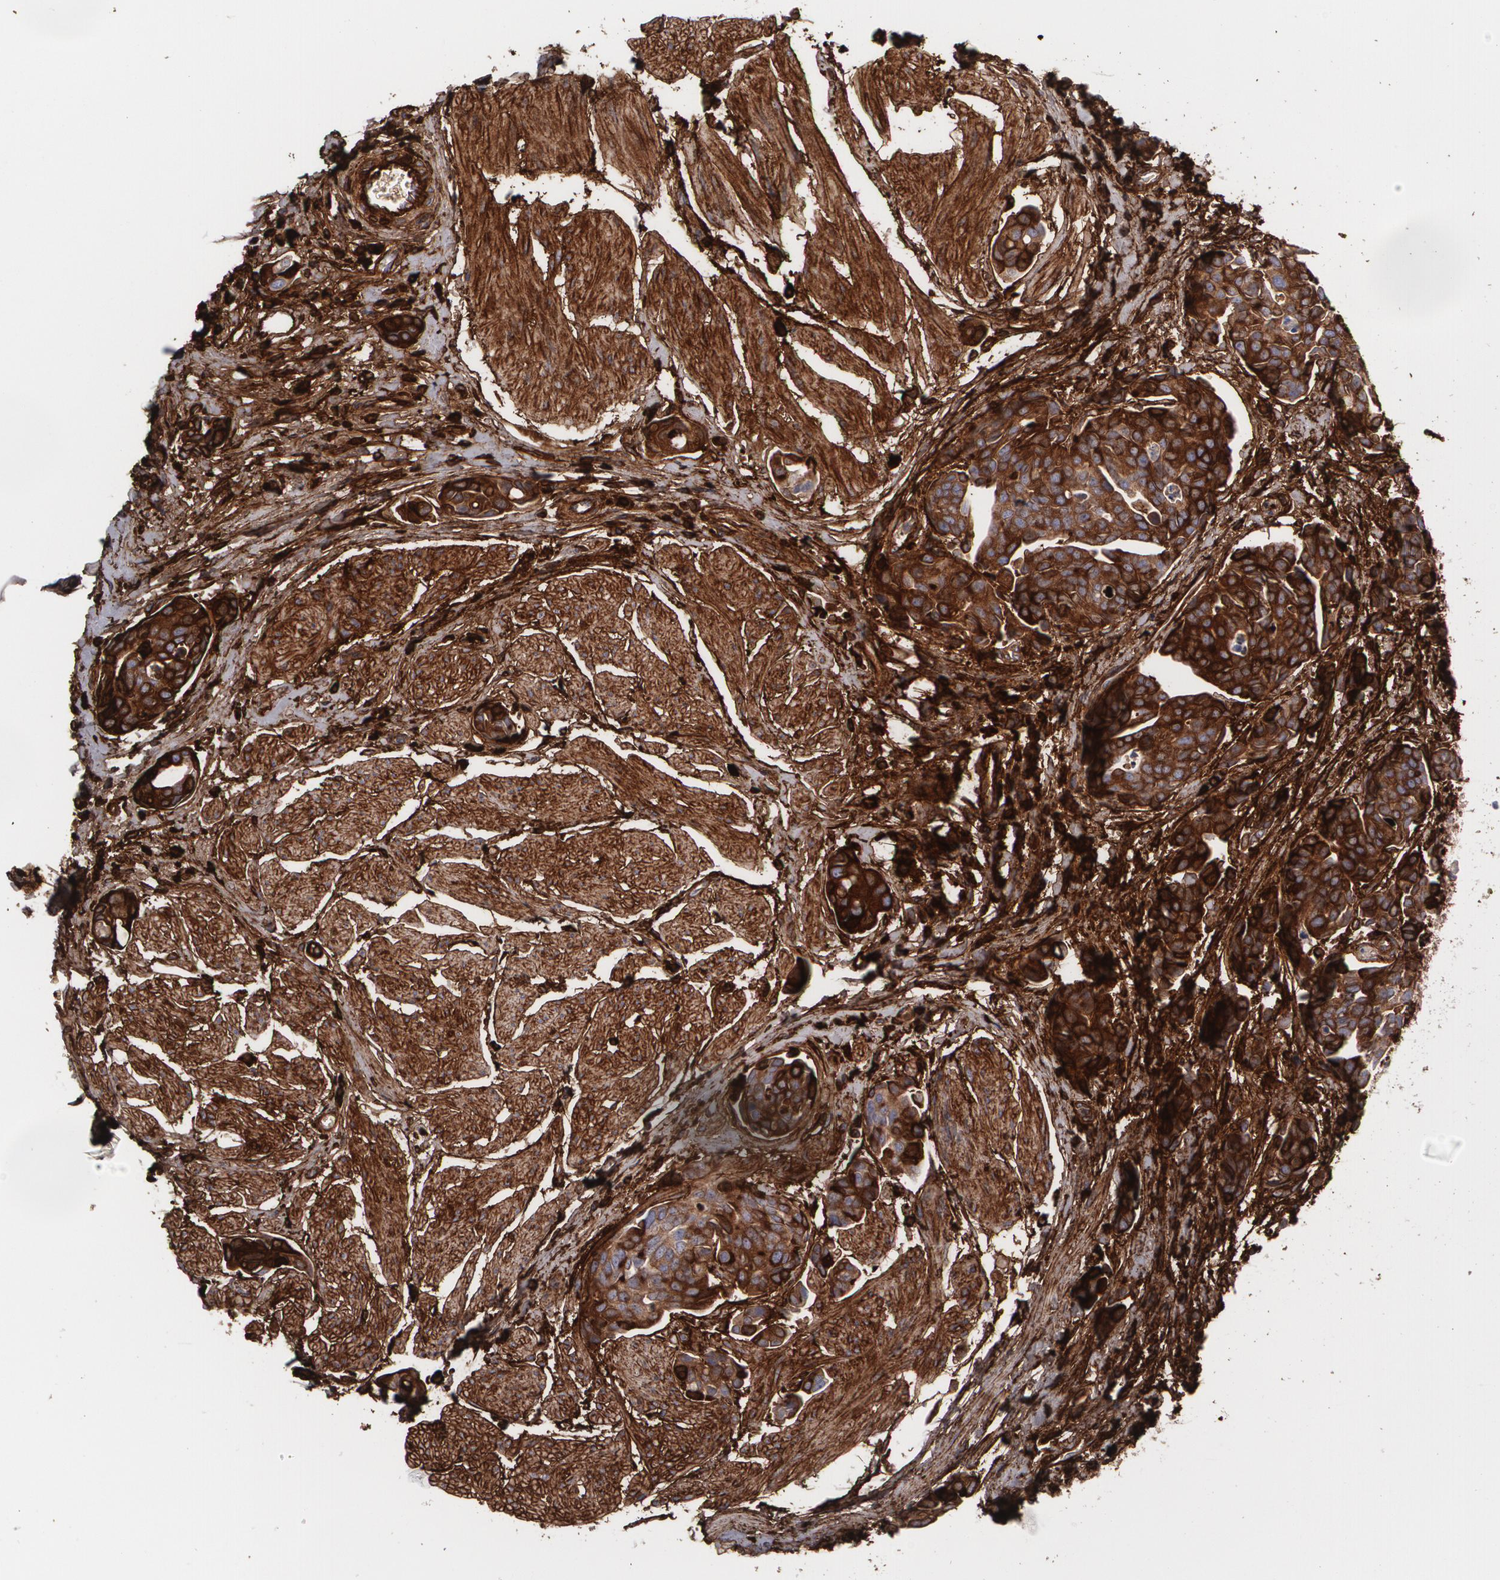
{"staining": {"intensity": "strong", "quantity": ">75%", "location": "cytoplasmic/membranous"}, "tissue": "urothelial cancer", "cell_type": "Tumor cells", "image_type": "cancer", "snomed": [{"axis": "morphology", "description": "Urothelial carcinoma, High grade"}, {"axis": "topography", "description": "Urinary bladder"}], "caption": "Immunohistochemistry (IHC) staining of urothelial cancer, which demonstrates high levels of strong cytoplasmic/membranous expression in approximately >75% of tumor cells indicating strong cytoplasmic/membranous protein expression. The staining was performed using DAB (brown) for protein detection and nuclei were counterstained in hematoxylin (blue).", "gene": "FBLN1", "patient": {"sex": "male", "age": 81}}